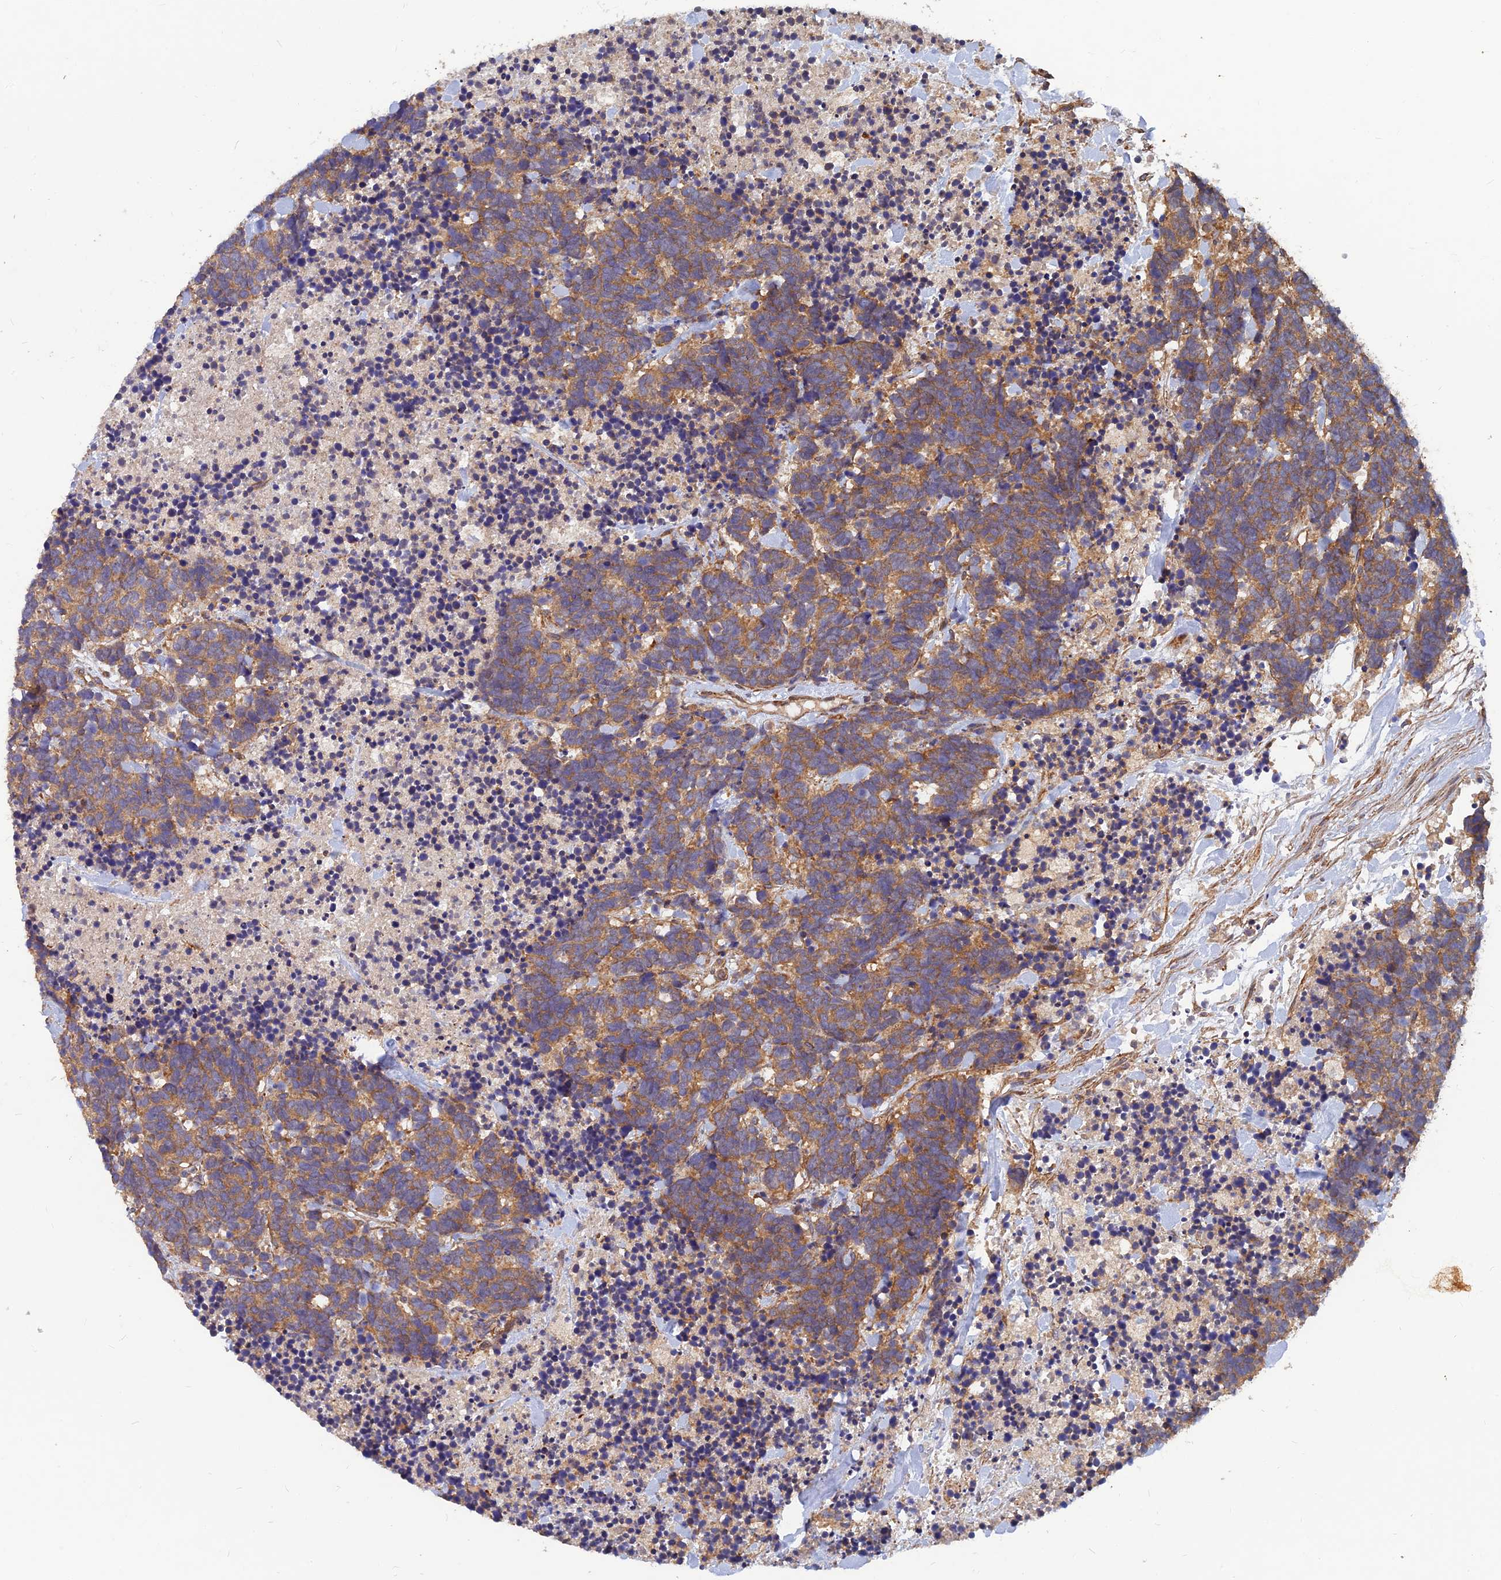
{"staining": {"intensity": "moderate", "quantity": ">75%", "location": "cytoplasmic/membranous"}, "tissue": "carcinoid", "cell_type": "Tumor cells", "image_type": "cancer", "snomed": [{"axis": "morphology", "description": "Carcinoma, NOS"}, {"axis": "morphology", "description": "Carcinoid, malignant, NOS"}, {"axis": "topography", "description": "Prostate"}], "caption": "Carcinoid (malignant) stained with a brown dye demonstrates moderate cytoplasmic/membranous positive expression in about >75% of tumor cells.", "gene": "RELCH", "patient": {"sex": "male", "age": 57}}